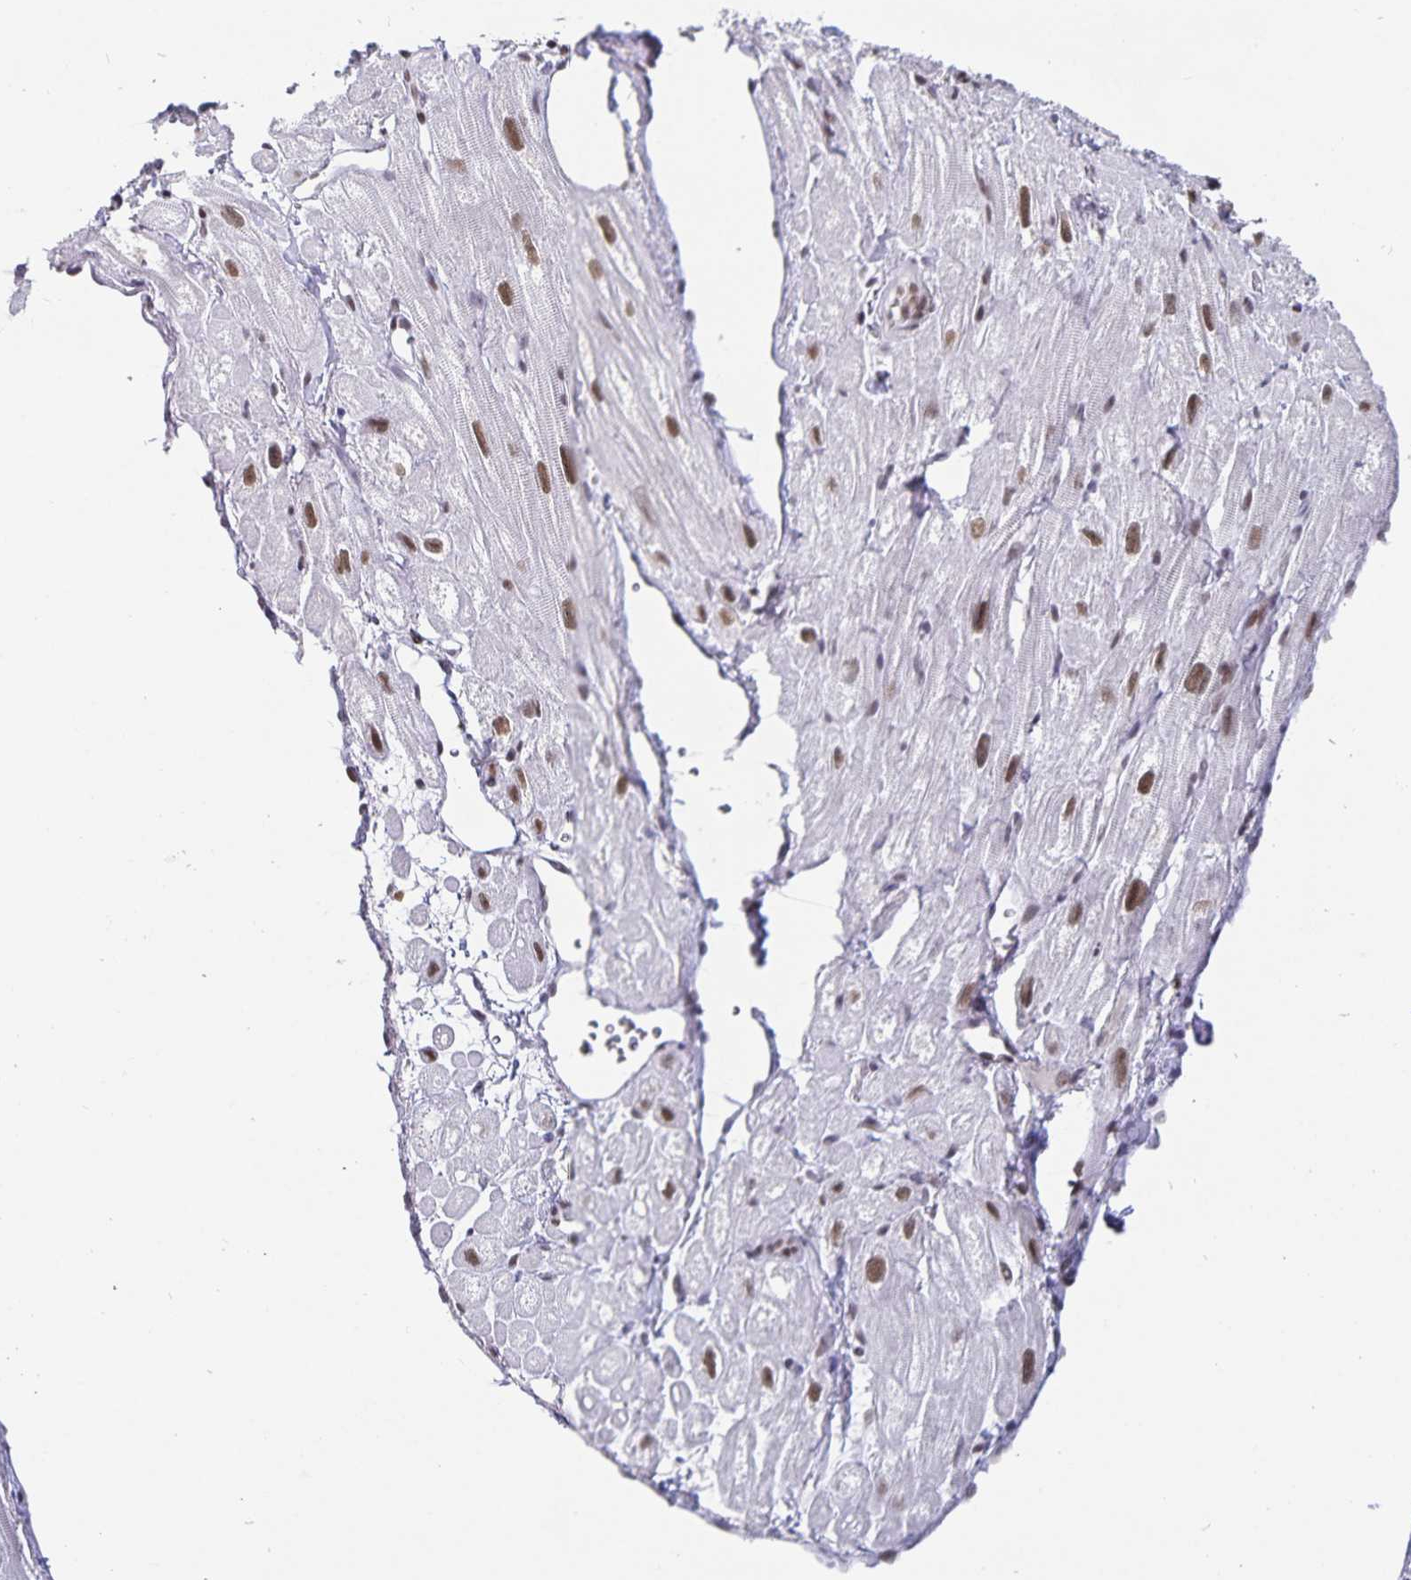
{"staining": {"intensity": "moderate", "quantity": "<25%", "location": "nuclear"}, "tissue": "heart muscle", "cell_type": "Cardiomyocytes", "image_type": "normal", "snomed": [{"axis": "morphology", "description": "Normal tissue, NOS"}, {"axis": "topography", "description": "Heart"}], "caption": "This image displays normal heart muscle stained with immunohistochemistry to label a protein in brown. The nuclear of cardiomyocytes show moderate positivity for the protein. Nuclei are counter-stained blue.", "gene": "PBX2", "patient": {"sex": "female", "age": 62}}